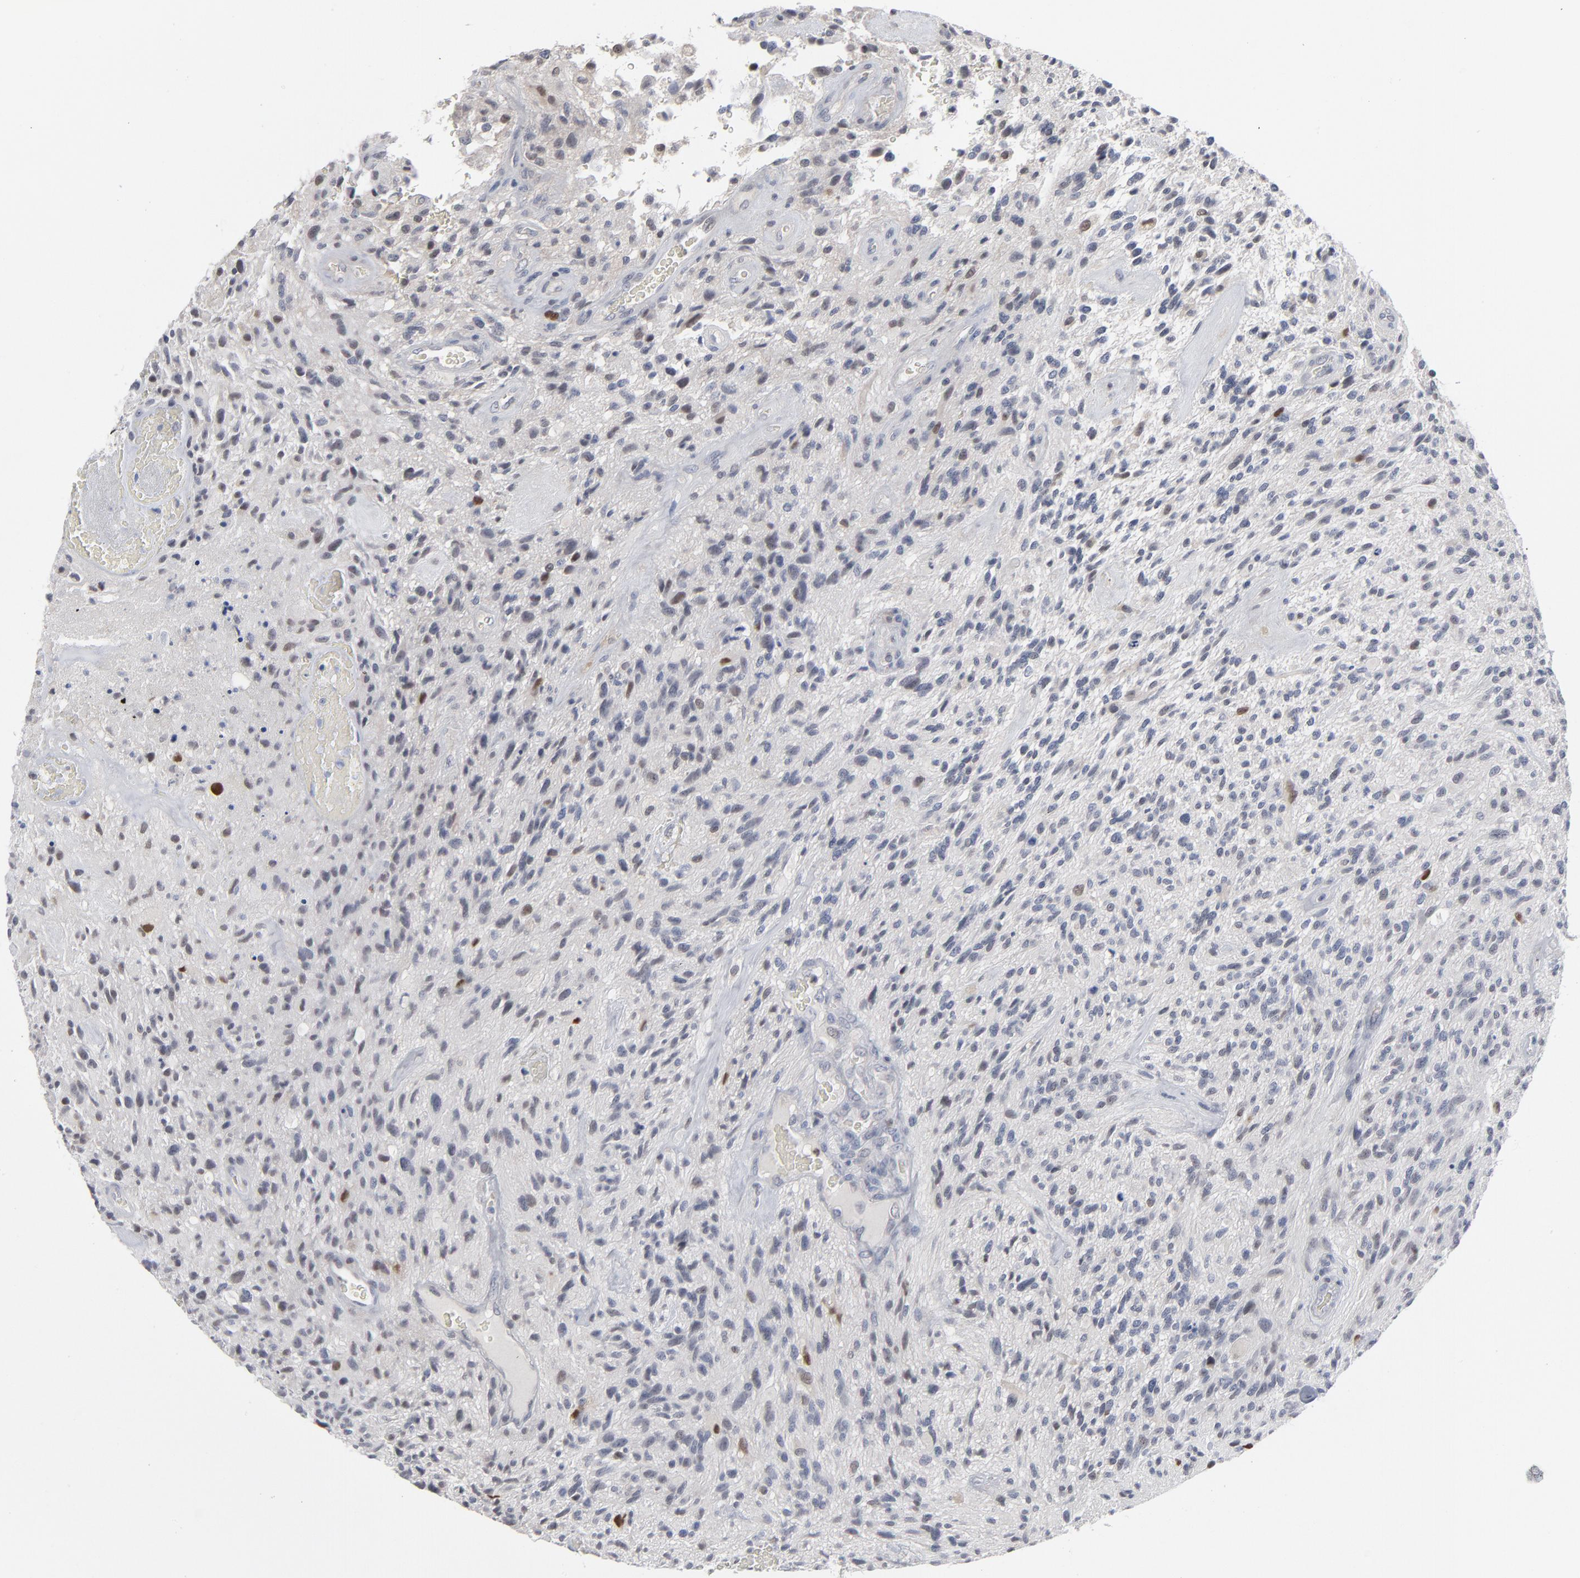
{"staining": {"intensity": "weak", "quantity": "<25%", "location": "nuclear"}, "tissue": "glioma", "cell_type": "Tumor cells", "image_type": "cancer", "snomed": [{"axis": "morphology", "description": "Normal tissue, NOS"}, {"axis": "morphology", "description": "Glioma, malignant, High grade"}, {"axis": "topography", "description": "Cerebral cortex"}], "caption": "Tumor cells are negative for protein expression in human glioma. (DAB (3,3'-diaminobenzidine) immunohistochemistry visualized using brightfield microscopy, high magnification).", "gene": "FOXN2", "patient": {"sex": "male", "age": 75}}